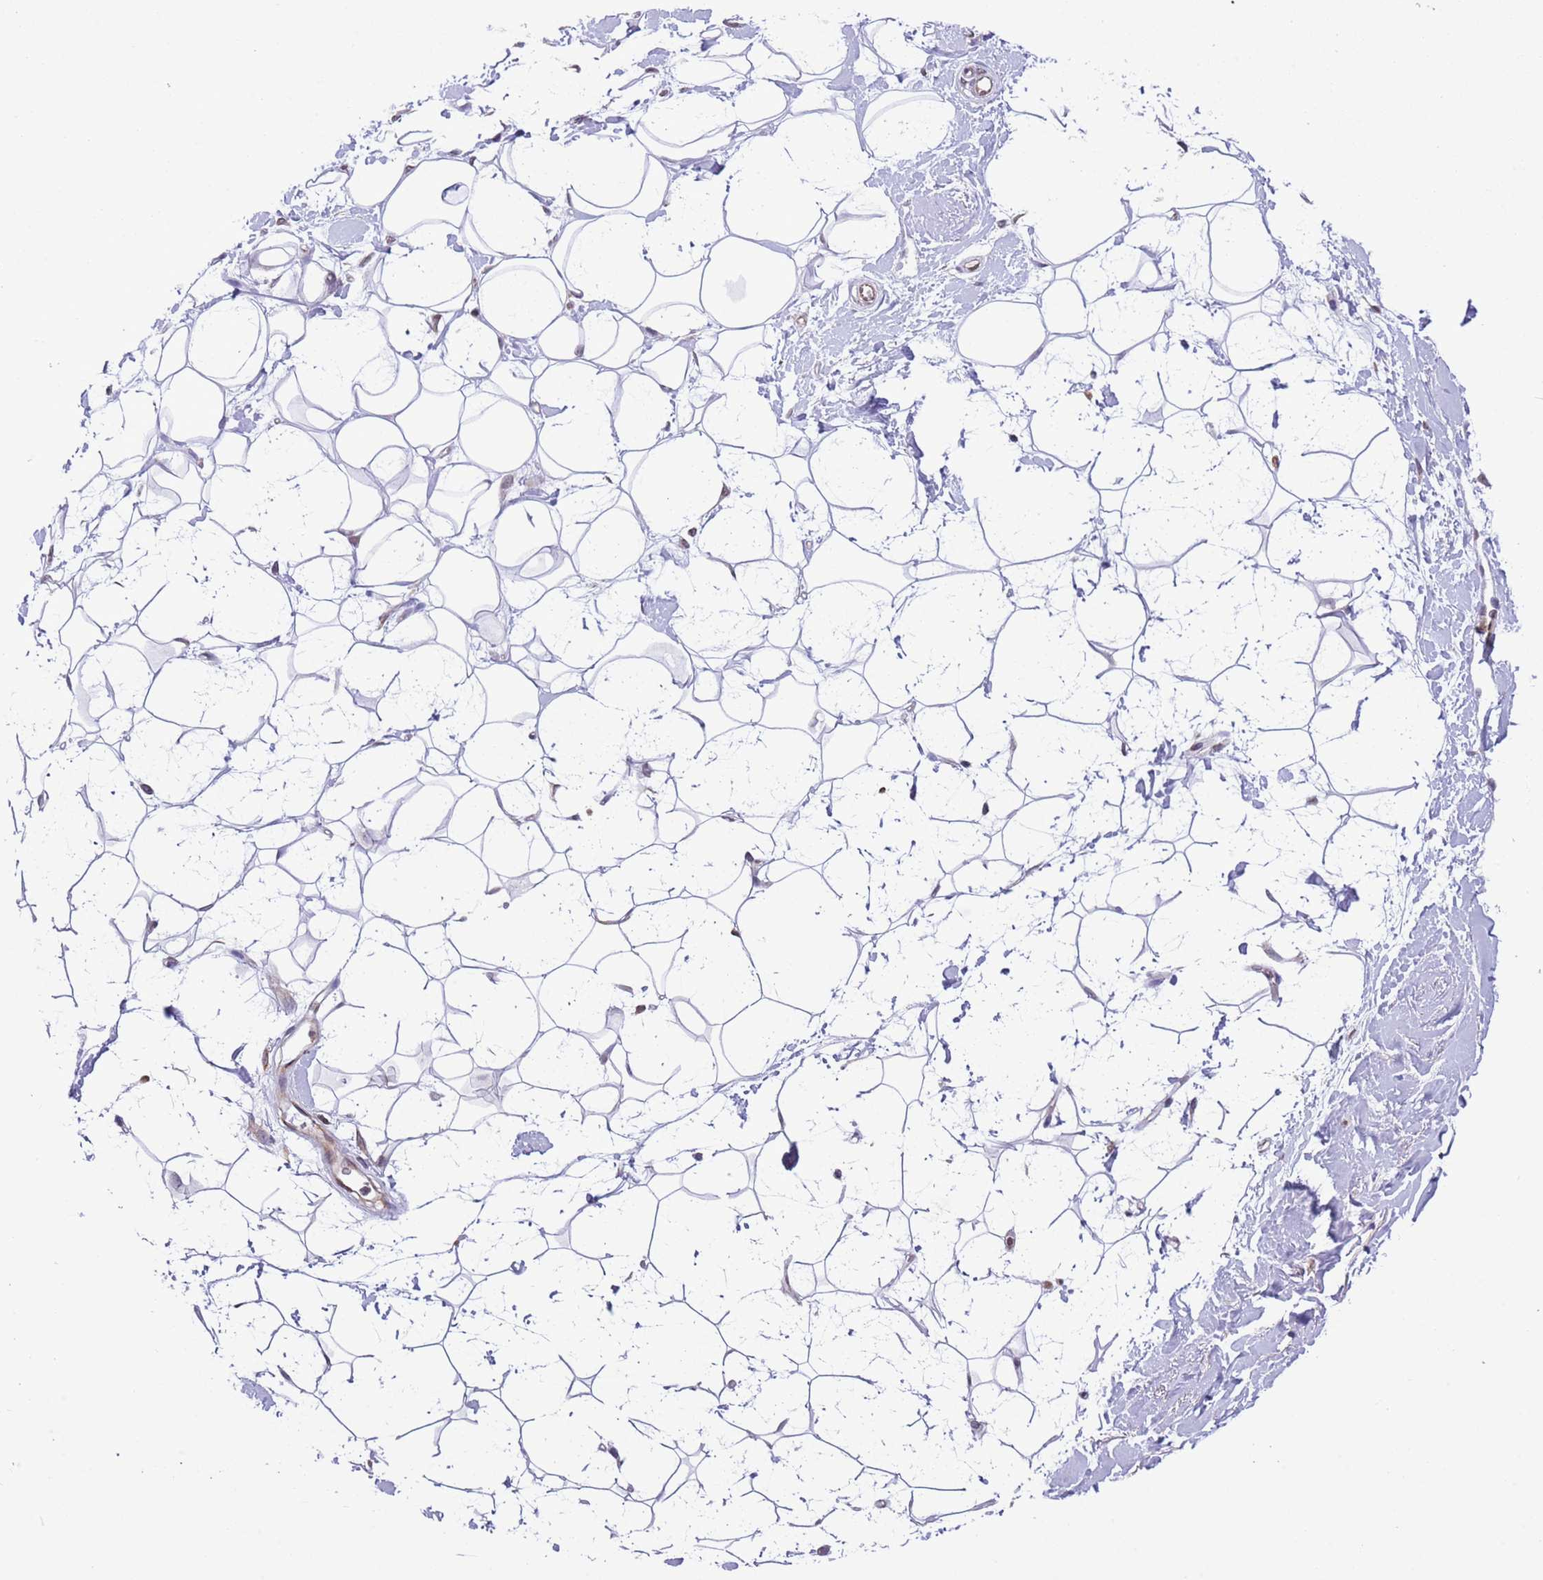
{"staining": {"intensity": "negative", "quantity": "none", "location": "none"}, "tissue": "adipose tissue", "cell_type": "Adipocytes", "image_type": "normal", "snomed": [{"axis": "morphology", "description": "Normal tissue, NOS"}, {"axis": "topography", "description": "Breast"}], "caption": "Histopathology image shows no protein staining in adipocytes of unremarkable adipose tissue.", "gene": "NRIP1", "patient": {"sex": "female", "age": 26}}